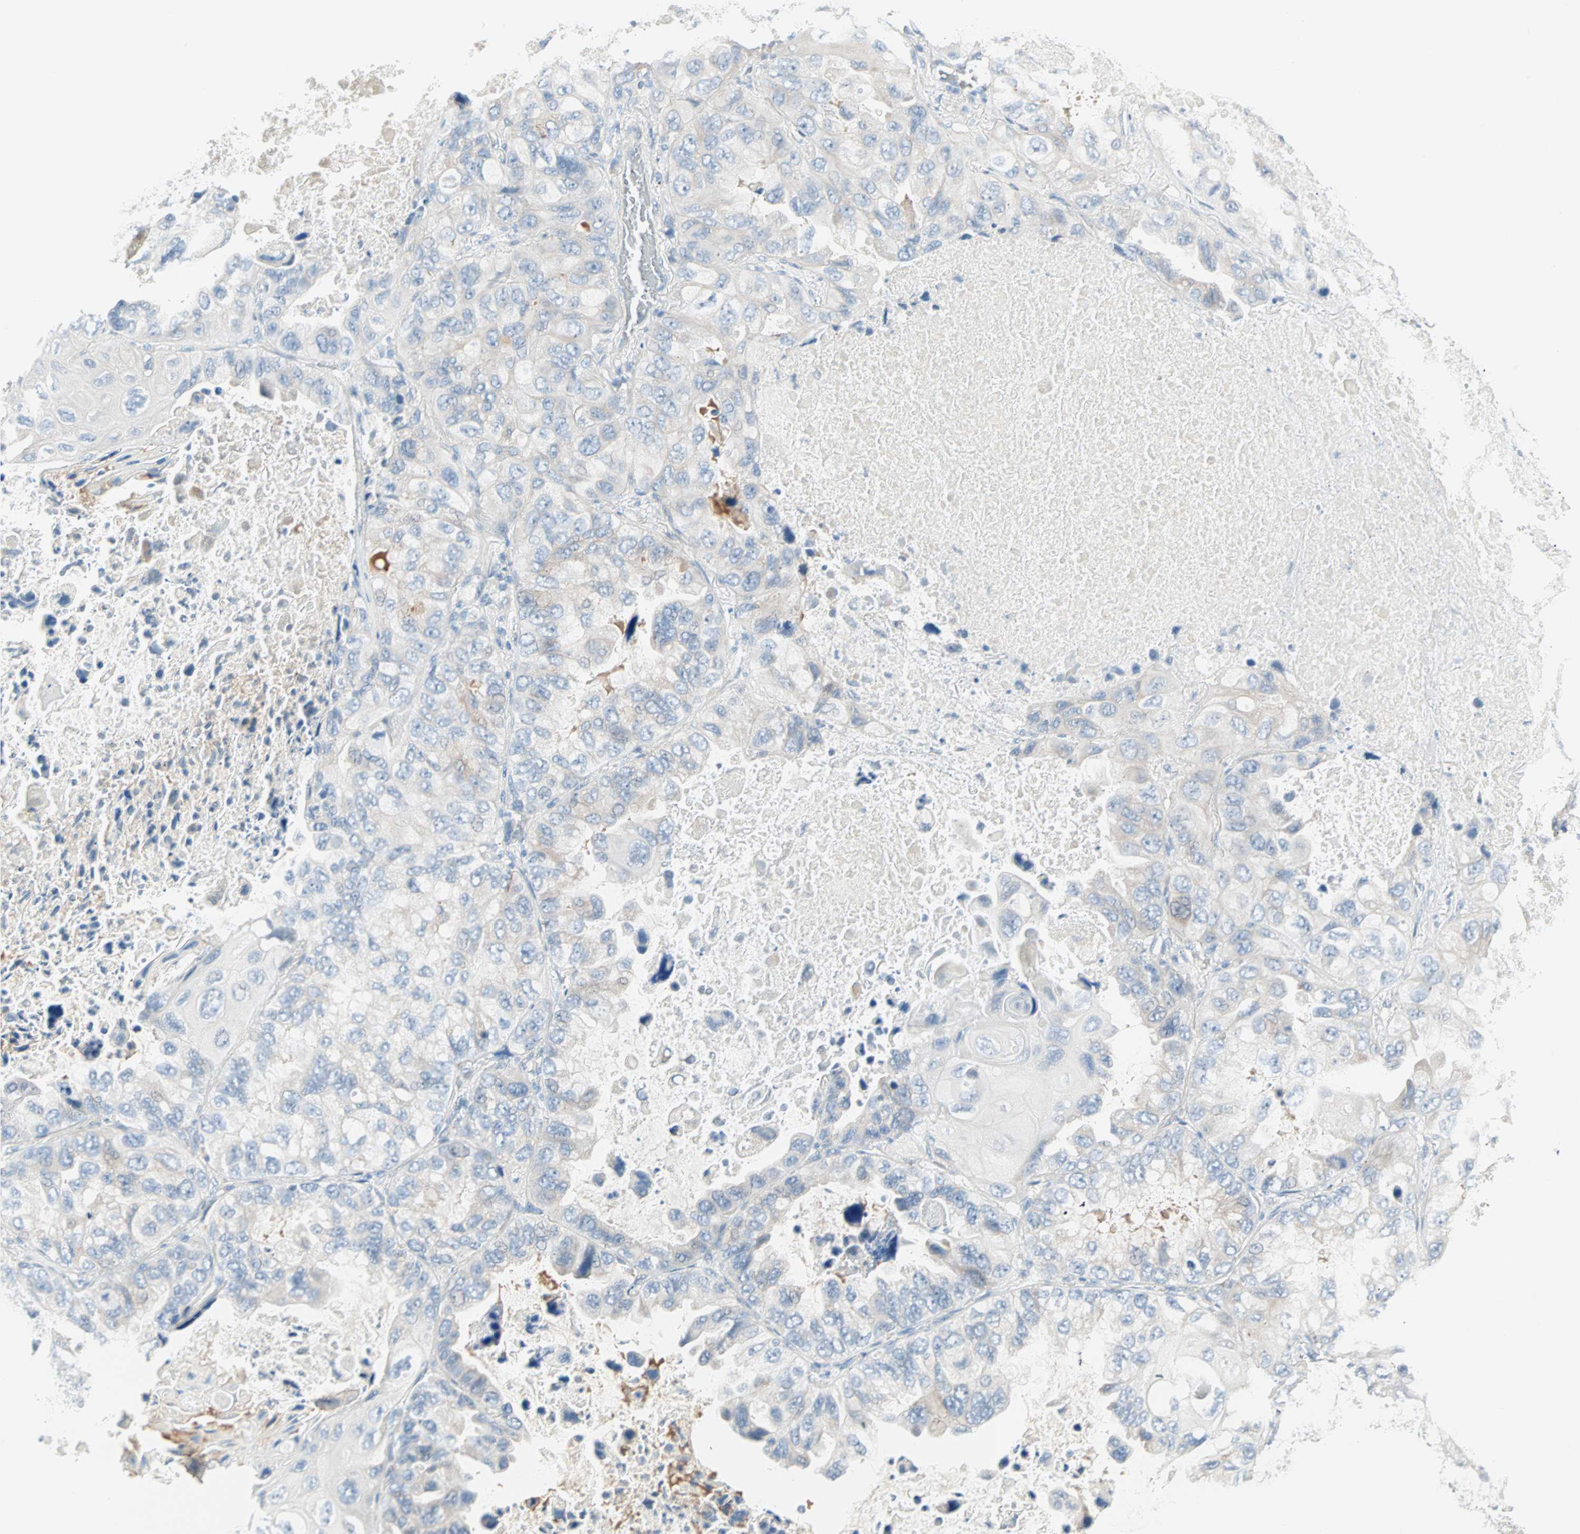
{"staining": {"intensity": "negative", "quantity": "none", "location": "none"}, "tissue": "lung cancer", "cell_type": "Tumor cells", "image_type": "cancer", "snomed": [{"axis": "morphology", "description": "Squamous cell carcinoma, NOS"}, {"axis": "topography", "description": "Lung"}], "caption": "Protein analysis of lung cancer reveals no significant staining in tumor cells.", "gene": "SULT1C2", "patient": {"sex": "female", "age": 73}}